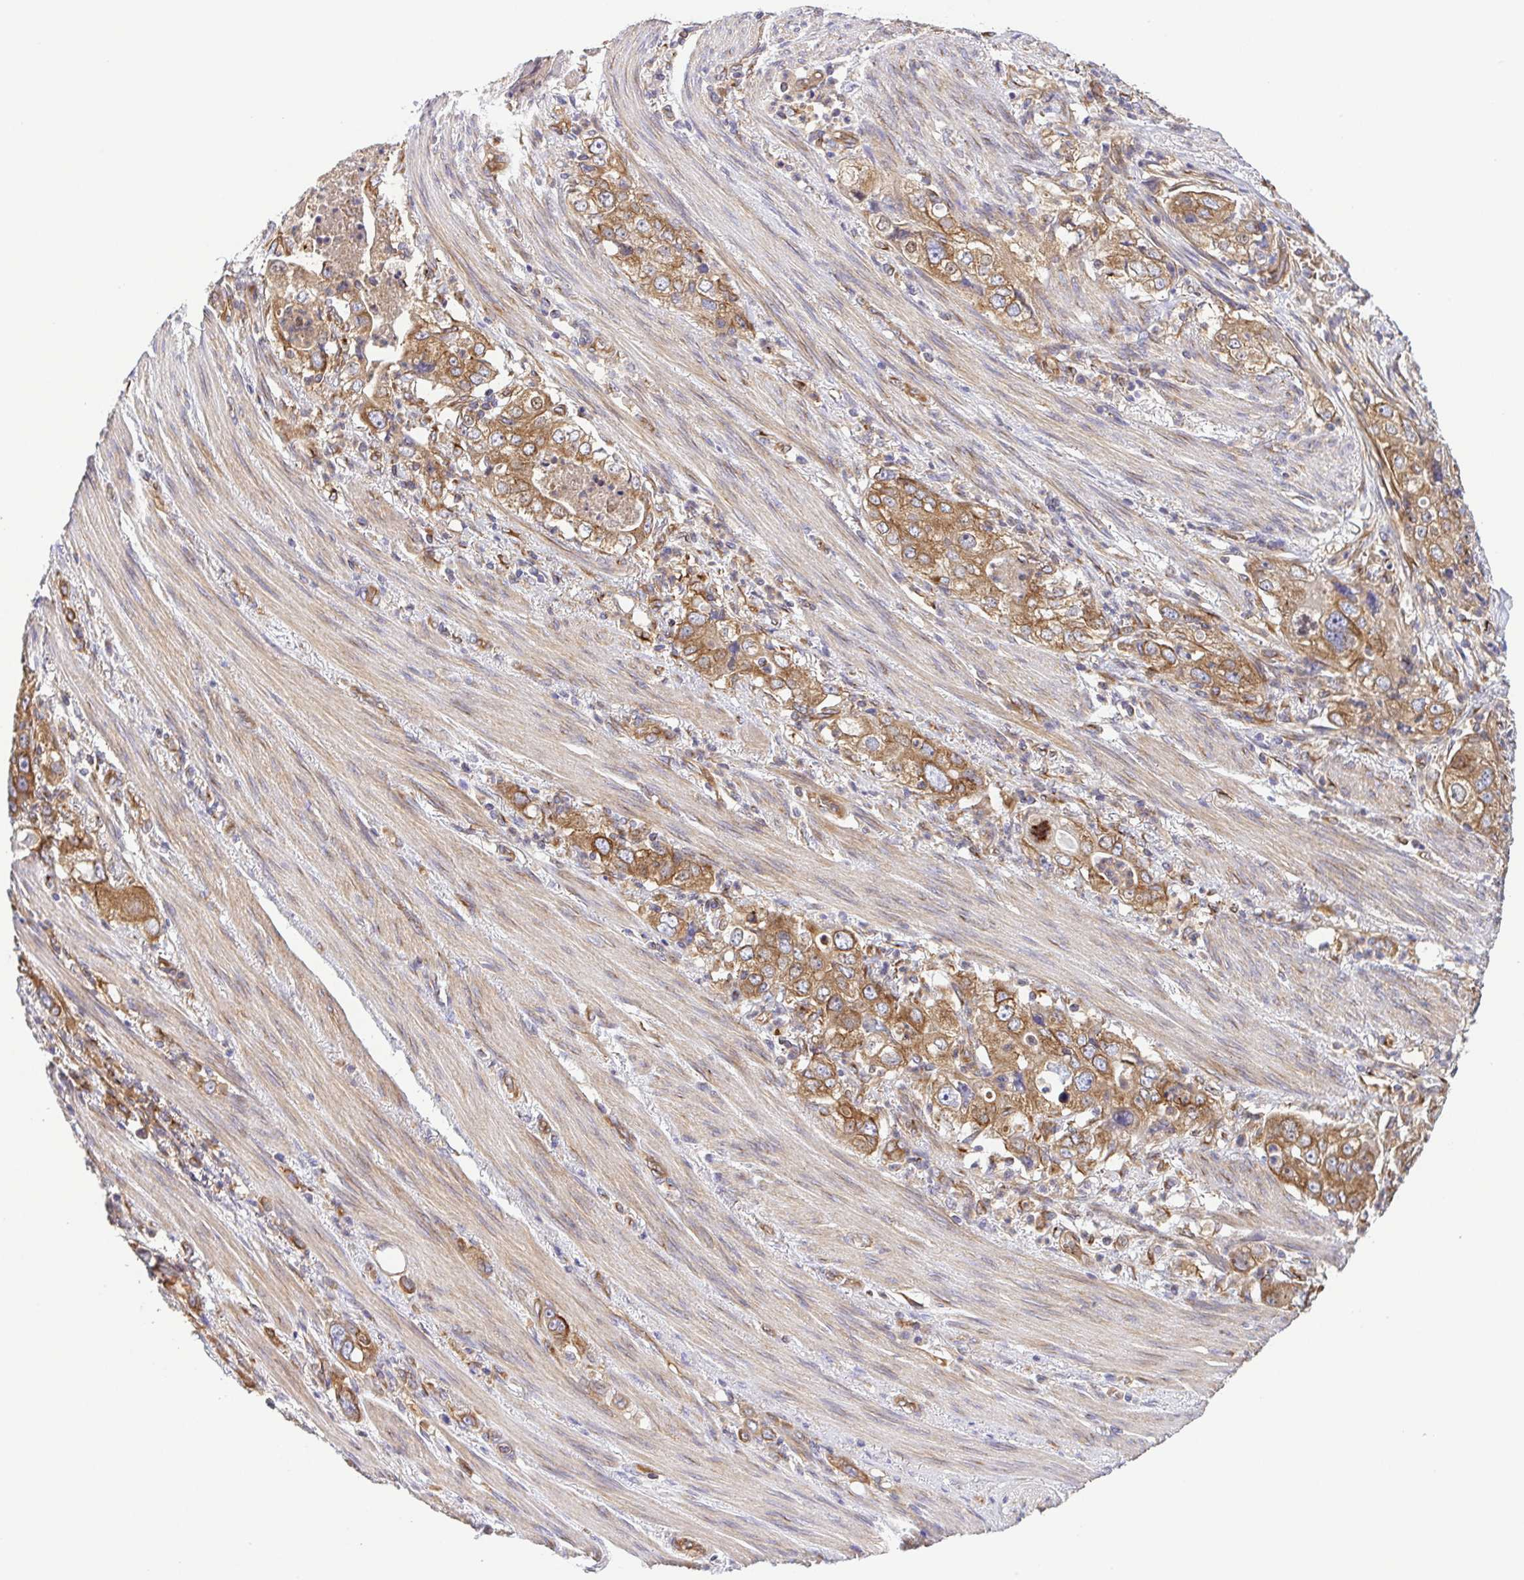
{"staining": {"intensity": "moderate", "quantity": ">75%", "location": "cytoplasmic/membranous"}, "tissue": "stomach cancer", "cell_type": "Tumor cells", "image_type": "cancer", "snomed": [{"axis": "morphology", "description": "Adenocarcinoma, NOS"}, {"axis": "topography", "description": "Stomach, upper"}], "caption": "Stomach adenocarcinoma stained for a protein (brown) displays moderate cytoplasmic/membranous positive staining in approximately >75% of tumor cells.", "gene": "KIF5B", "patient": {"sex": "male", "age": 75}}